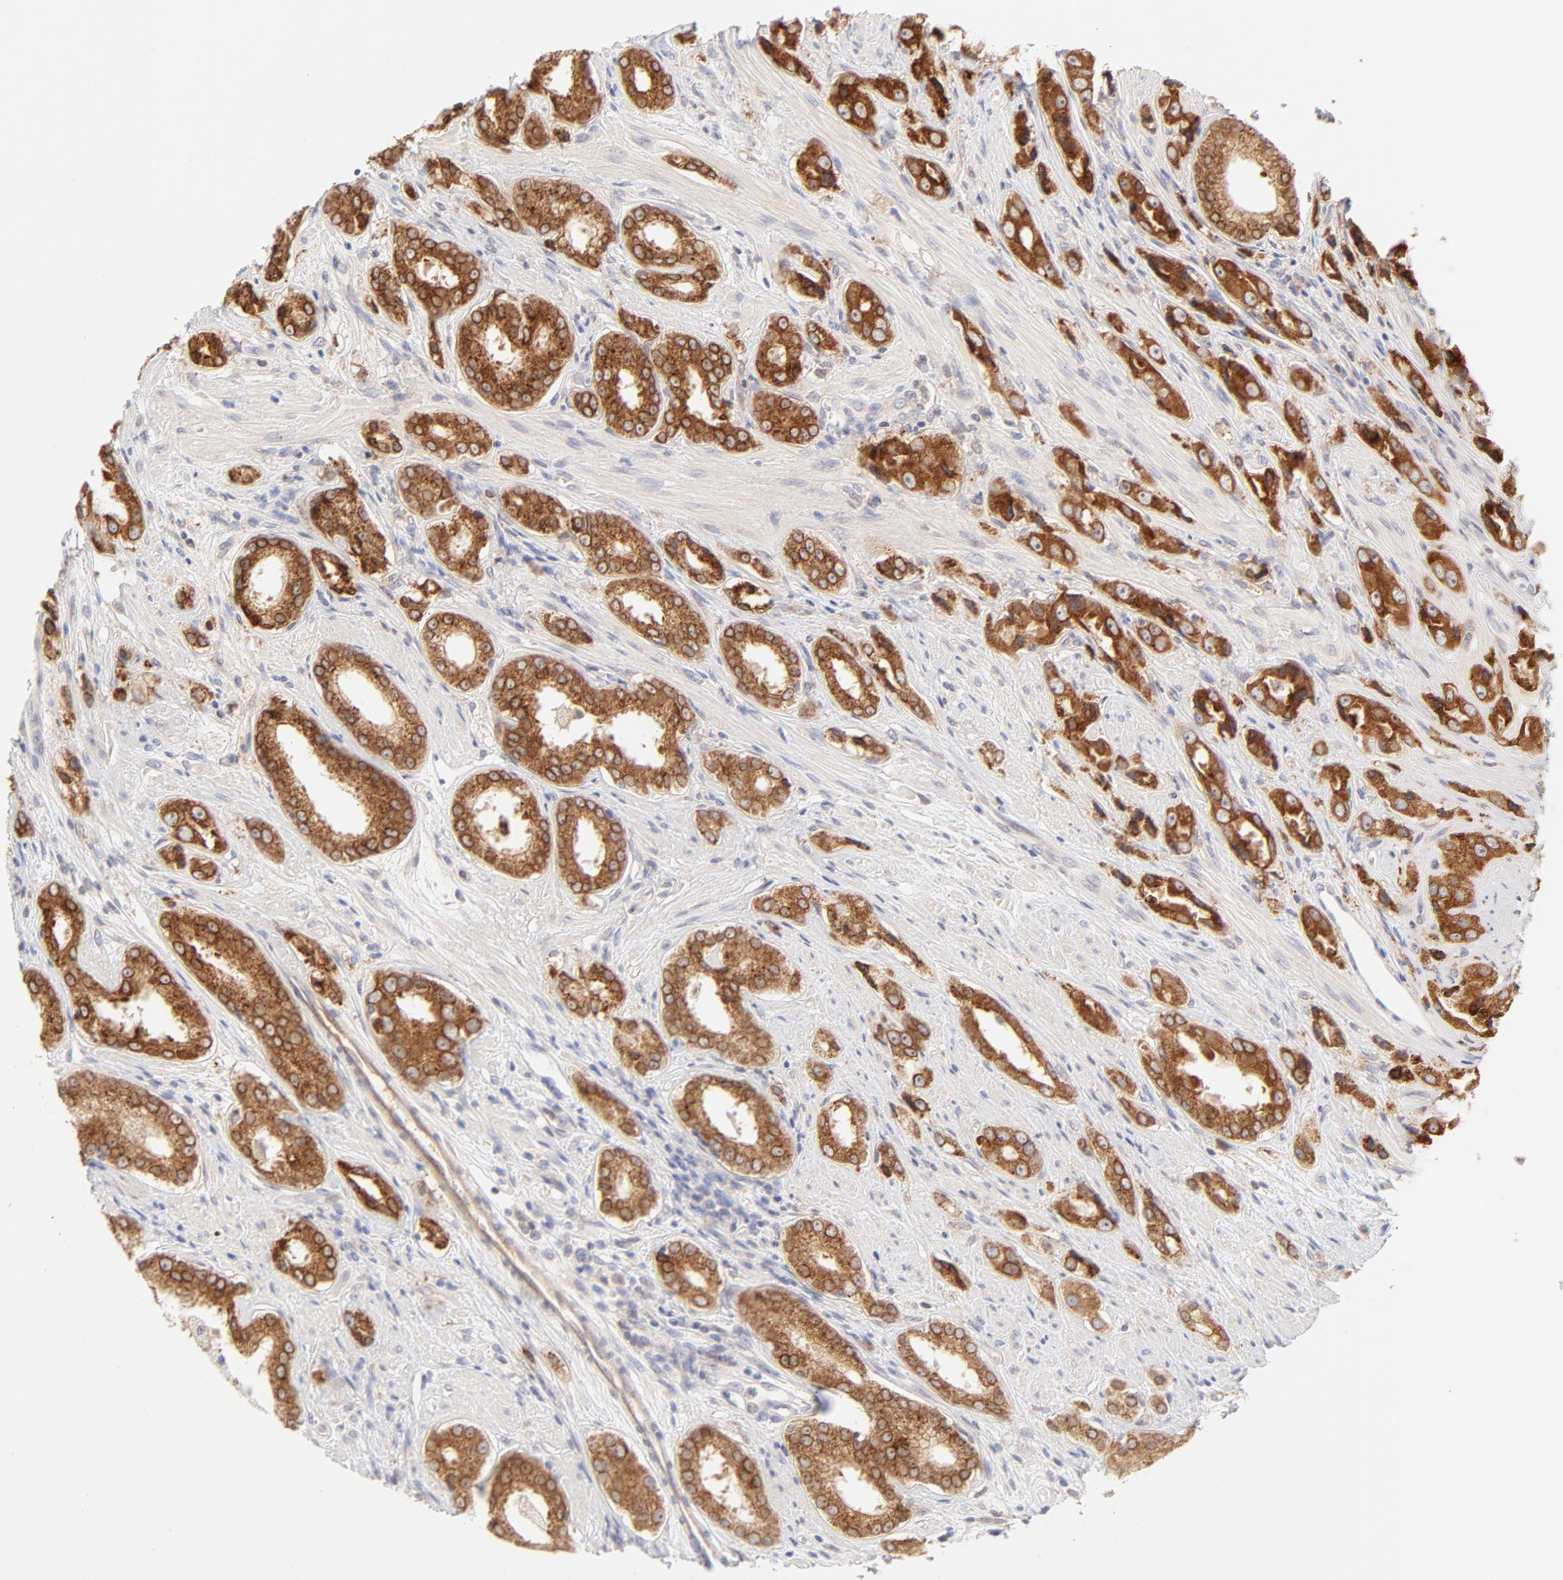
{"staining": {"intensity": "strong", "quantity": ">75%", "location": "cytoplasmic/membranous"}, "tissue": "prostate cancer", "cell_type": "Tumor cells", "image_type": "cancer", "snomed": [{"axis": "morphology", "description": "Adenocarcinoma, Medium grade"}, {"axis": "topography", "description": "Prostate"}], "caption": "Medium-grade adenocarcinoma (prostate) stained for a protein exhibits strong cytoplasmic/membranous positivity in tumor cells.", "gene": "RPS6KA1", "patient": {"sex": "male", "age": 53}}